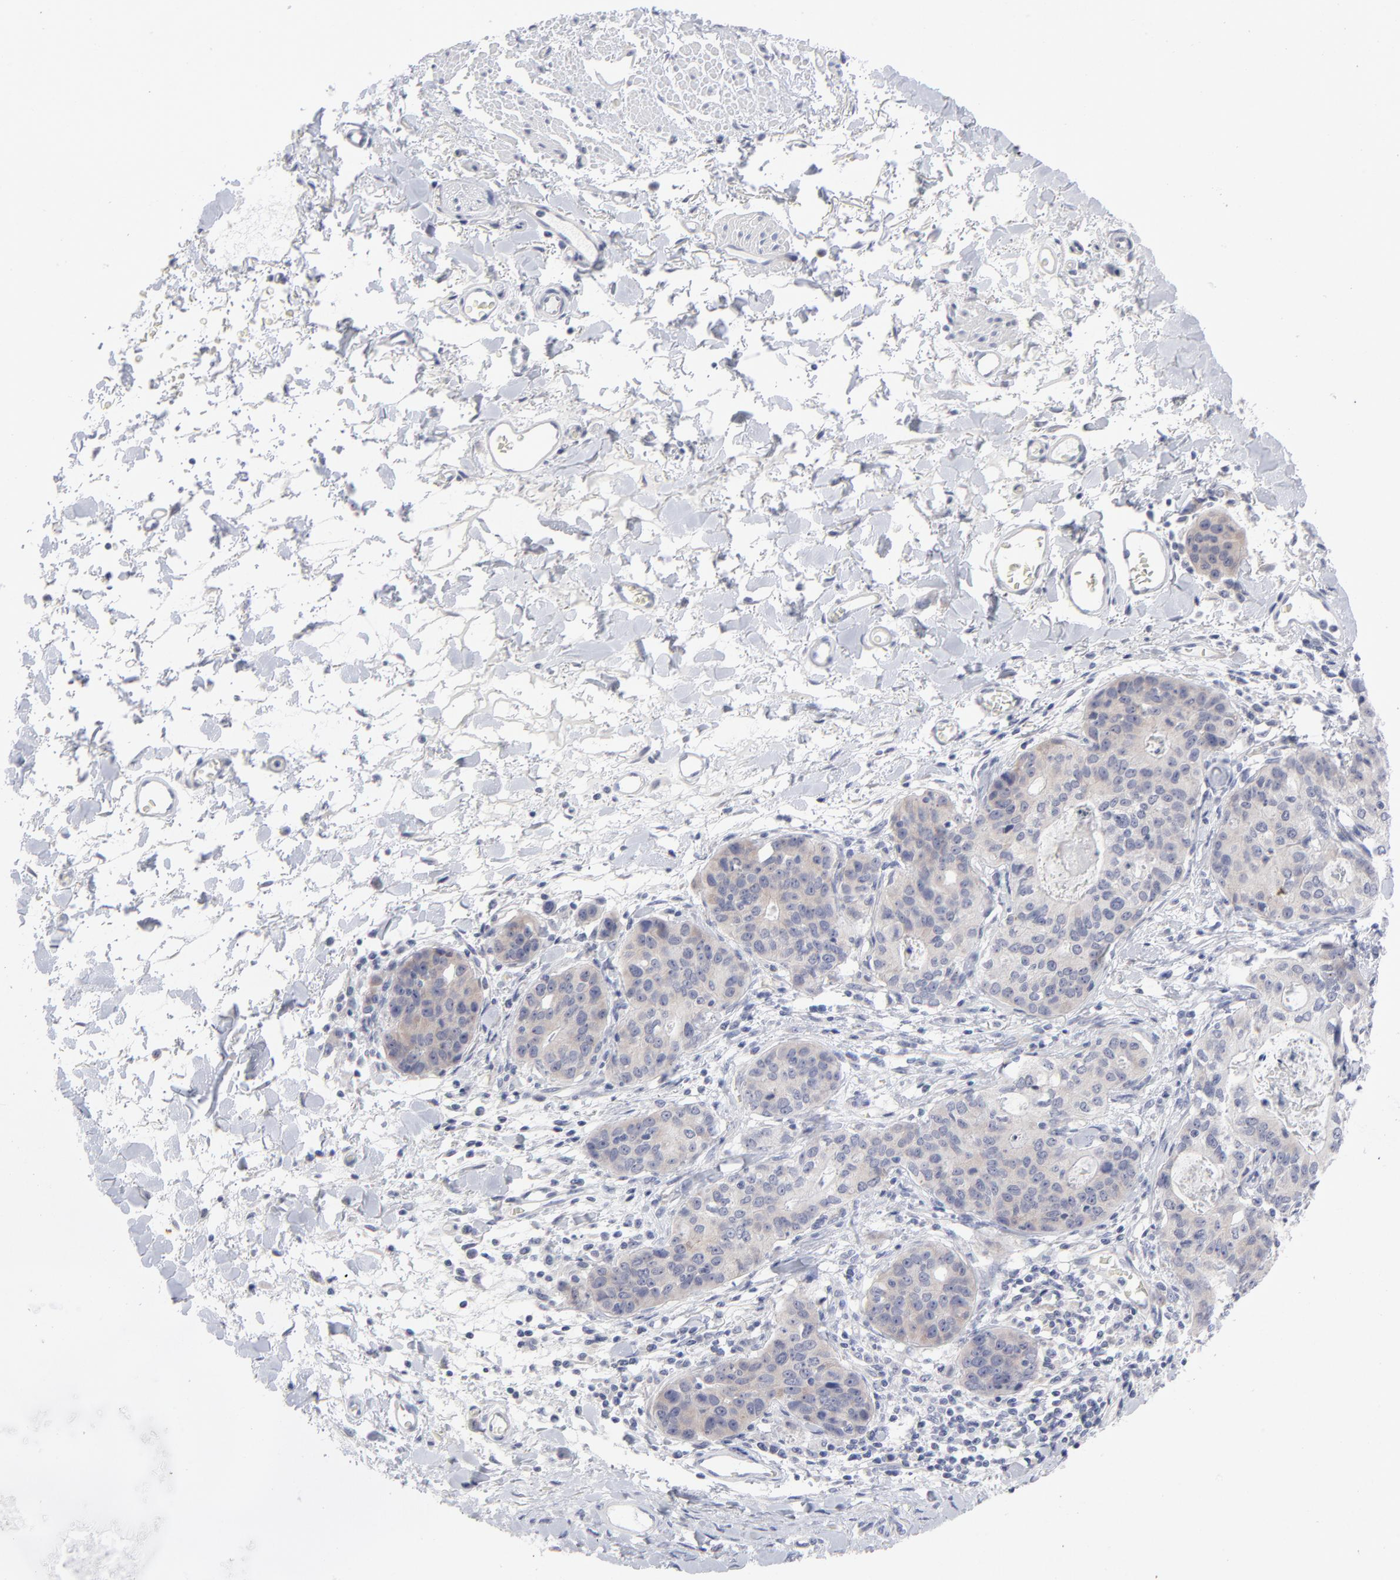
{"staining": {"intensity": "weak", "quantity": ">75%", "location": "cytoplasmic/membranous"}, "tissue": "stomach cancer", "cell_type": "Tumor cells", "image_type": "cancer", "snomed": [{"axis": "morphology", "description": "Adenocarcinoma, NOS"}, {"axis": "topography", "description": "Esophagus"}, {"axis": "topography", "description": "Stomach"}], "caption": "There is low levels of weak cytoplasmic/membranous positivity in tumor cells of adenocarcinoma (stomach), as demonstrated by immunohistochemical staining (brown color).", "gene": "RPS24", "patient": {"sex": "male", "age": 74}}